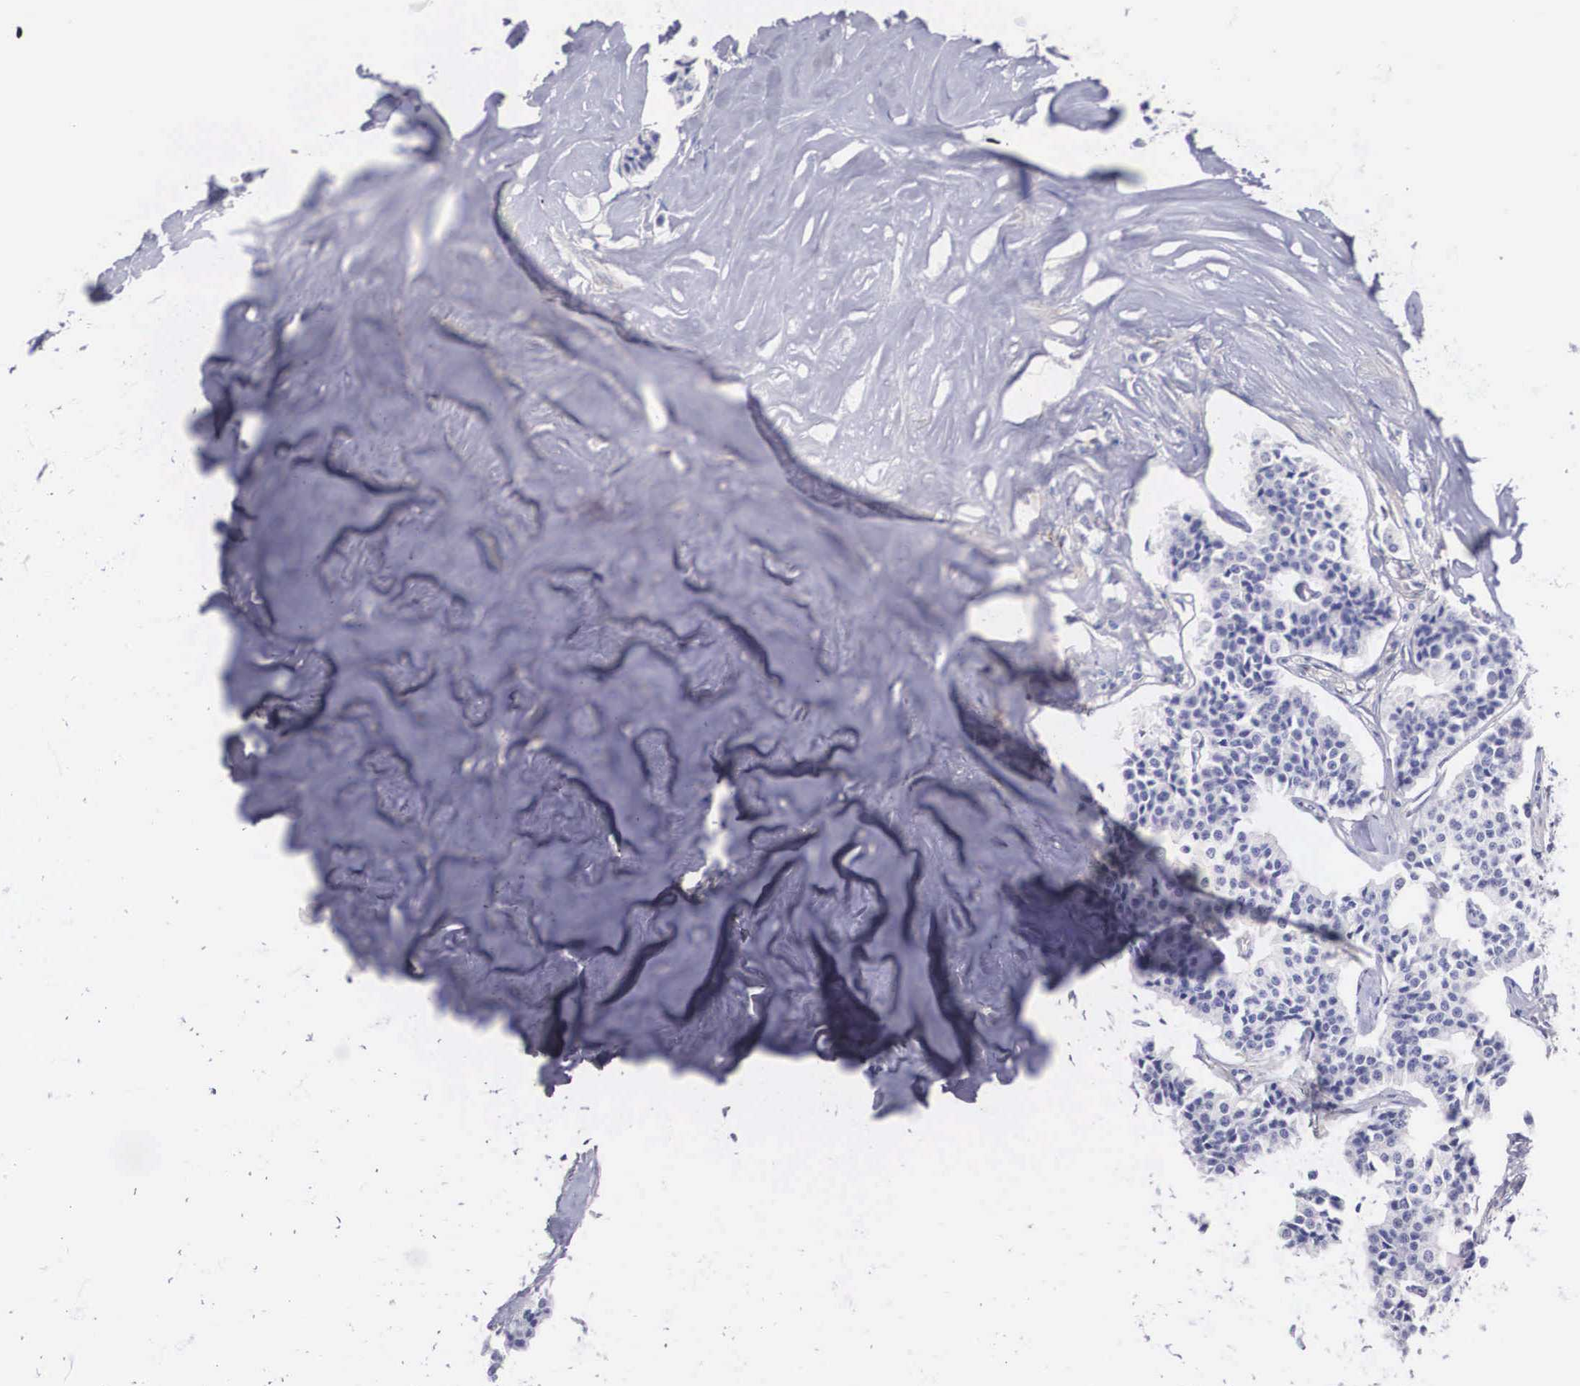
{"staining": {"intensity": "negative", "quantity": "none", "location": "none"}, "tissue": "carcinoid", "cell_type": "Tumor cells", "image_type": "cancer", "snomed": [{"axis": "morphology", "description": "Carcinoid, malignant, NOS"}, {"axis": "topography", "description": "Small intestine"}], "caption": "DAB (3,3'-diaminobenzidine) immunohistochemical staining of carcinoid demonstrates no significant expression in tumor cells.", "gene": "NR4A2", "patient": {"sex": "male", "age": 63}}